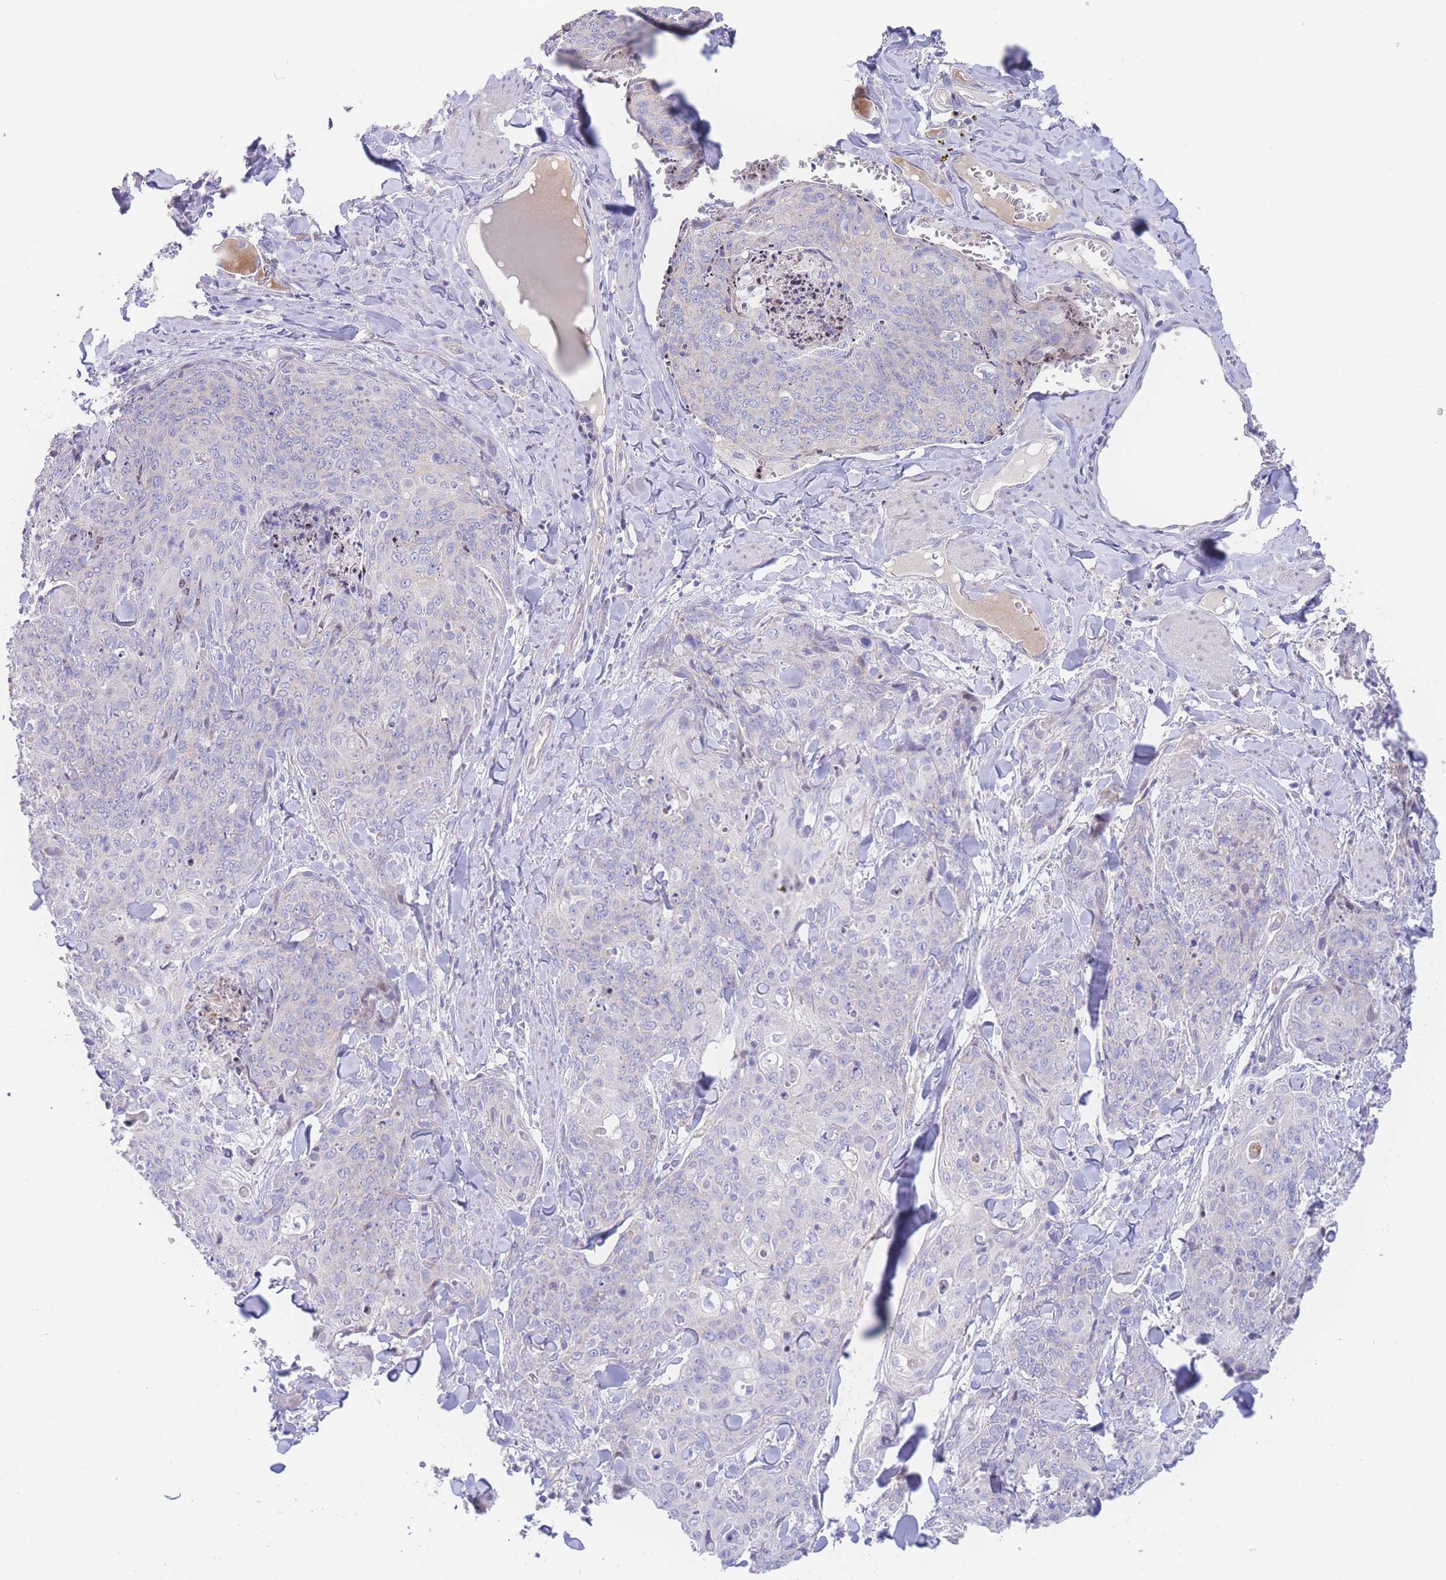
{"staining": {"intensity": "negative", "quantity": "none", "location": "none"}, "tissue": "skin cancer", "cell_type": "Tumor cells", "image_type": "cancer", "snomed": [{"axis": "morphology", "description": "Squamous cell carcinoma, NOS"}, {"axis": "topography", "description": "Skin"}, {"axis": "topography", "description": "Vulva"}], "caption": "Immunohistochemical staining of human squamous cell carcinoma (skin) demonstrates no significant expression in tumor cells.", "gene": "GPAM", "patient": {"sex": "female", "age": 85}}